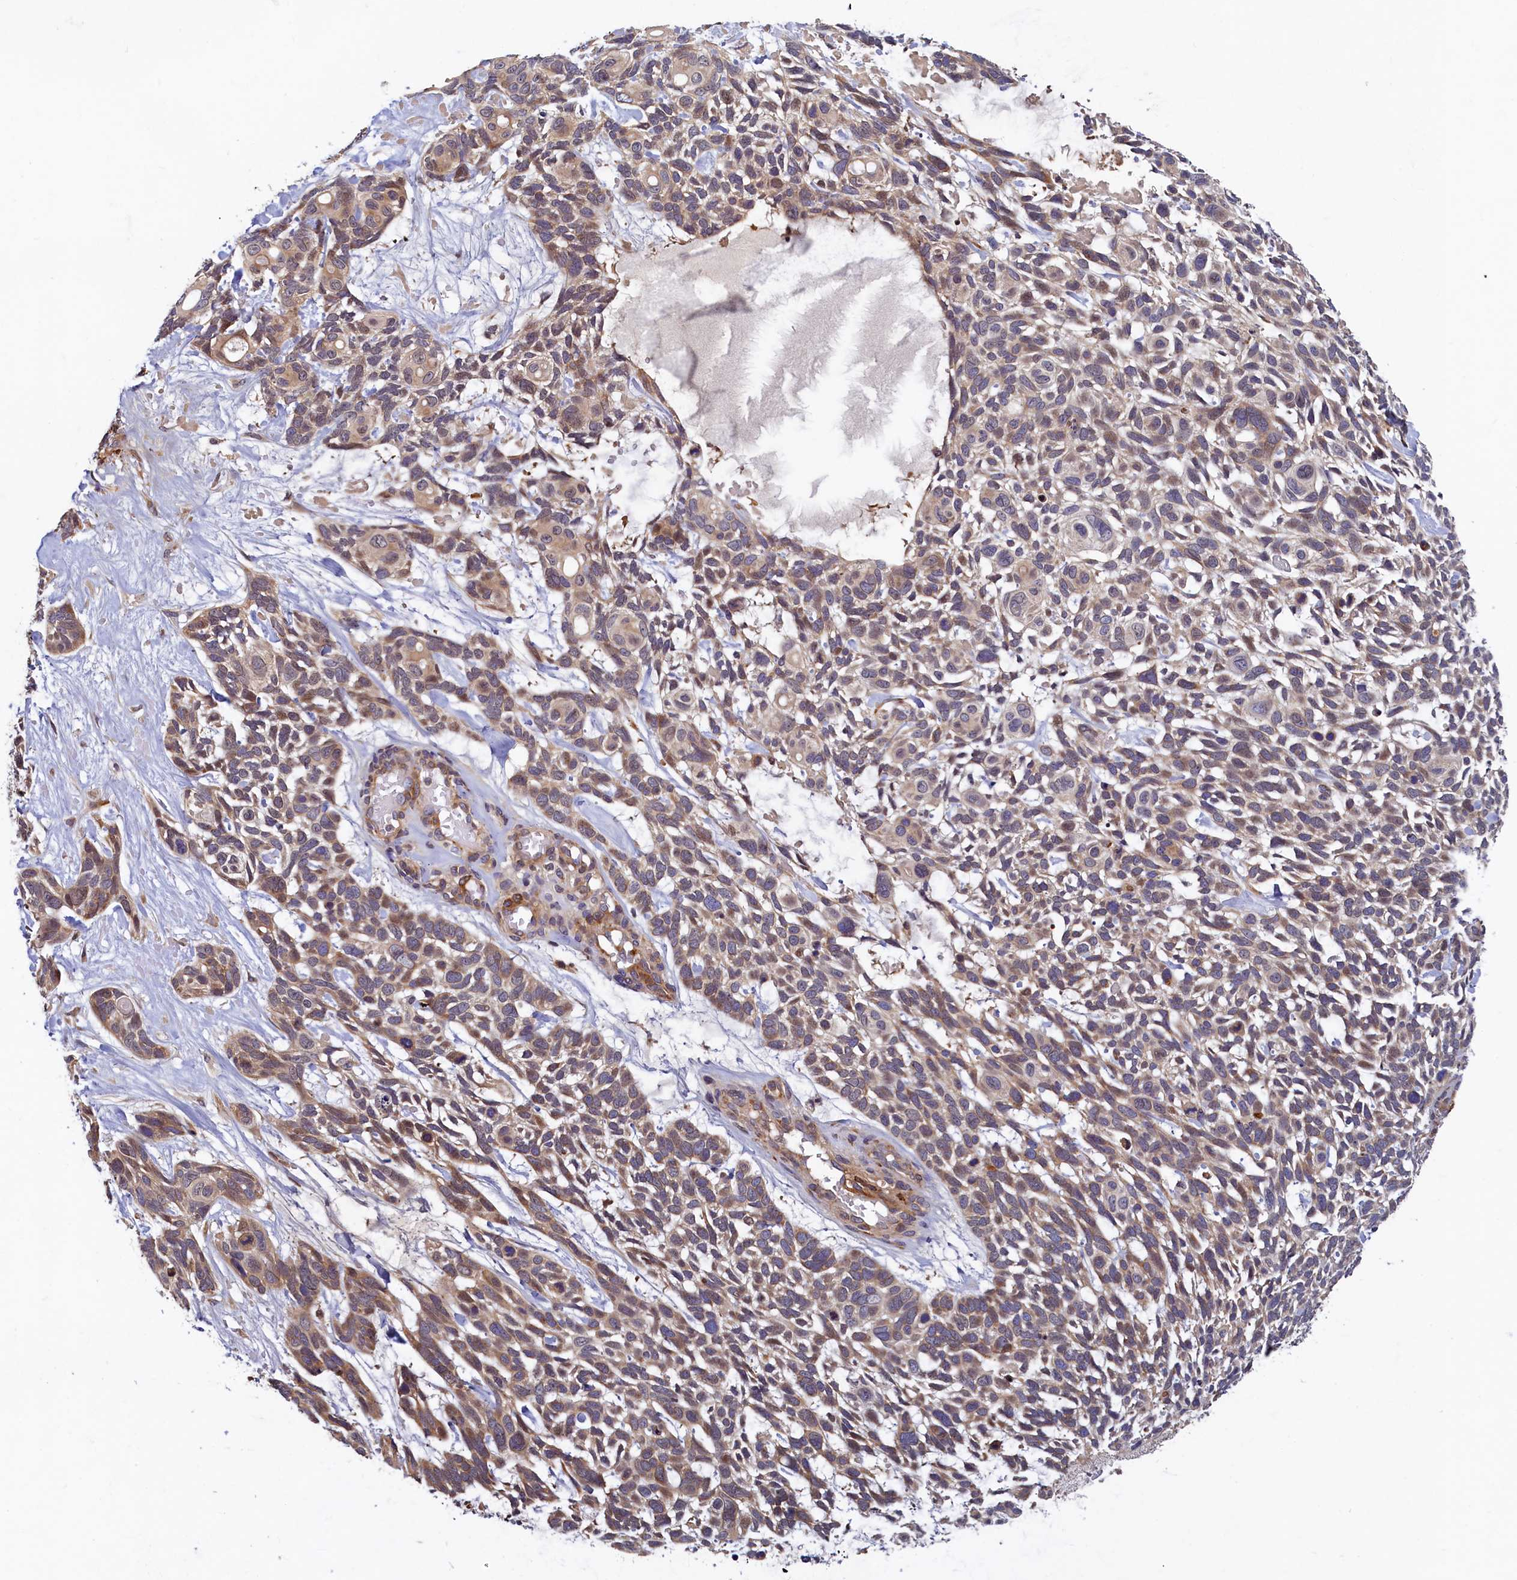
{"staining": {"intensity": "moderate", "quantity": "25%-75%", "location": "cytoplasmic/membranous"}, "tissue": "skin cancer", "cell_type": "Tumor cells", "image_type": "cancer", "snomed": [{"axis": "morphology", "description": "Basal cell carcinoma"}, {"axis": "topography", "description": "Skin"}], "caption": "A micrograph of human skin cancer (basal cell carcinoma) stained for a protein displays moderate cytoplasmic/membranous brown staining in tumor cells.", "gene": "SLC16A14", "patient": {"sex": "male", "age": 88}}